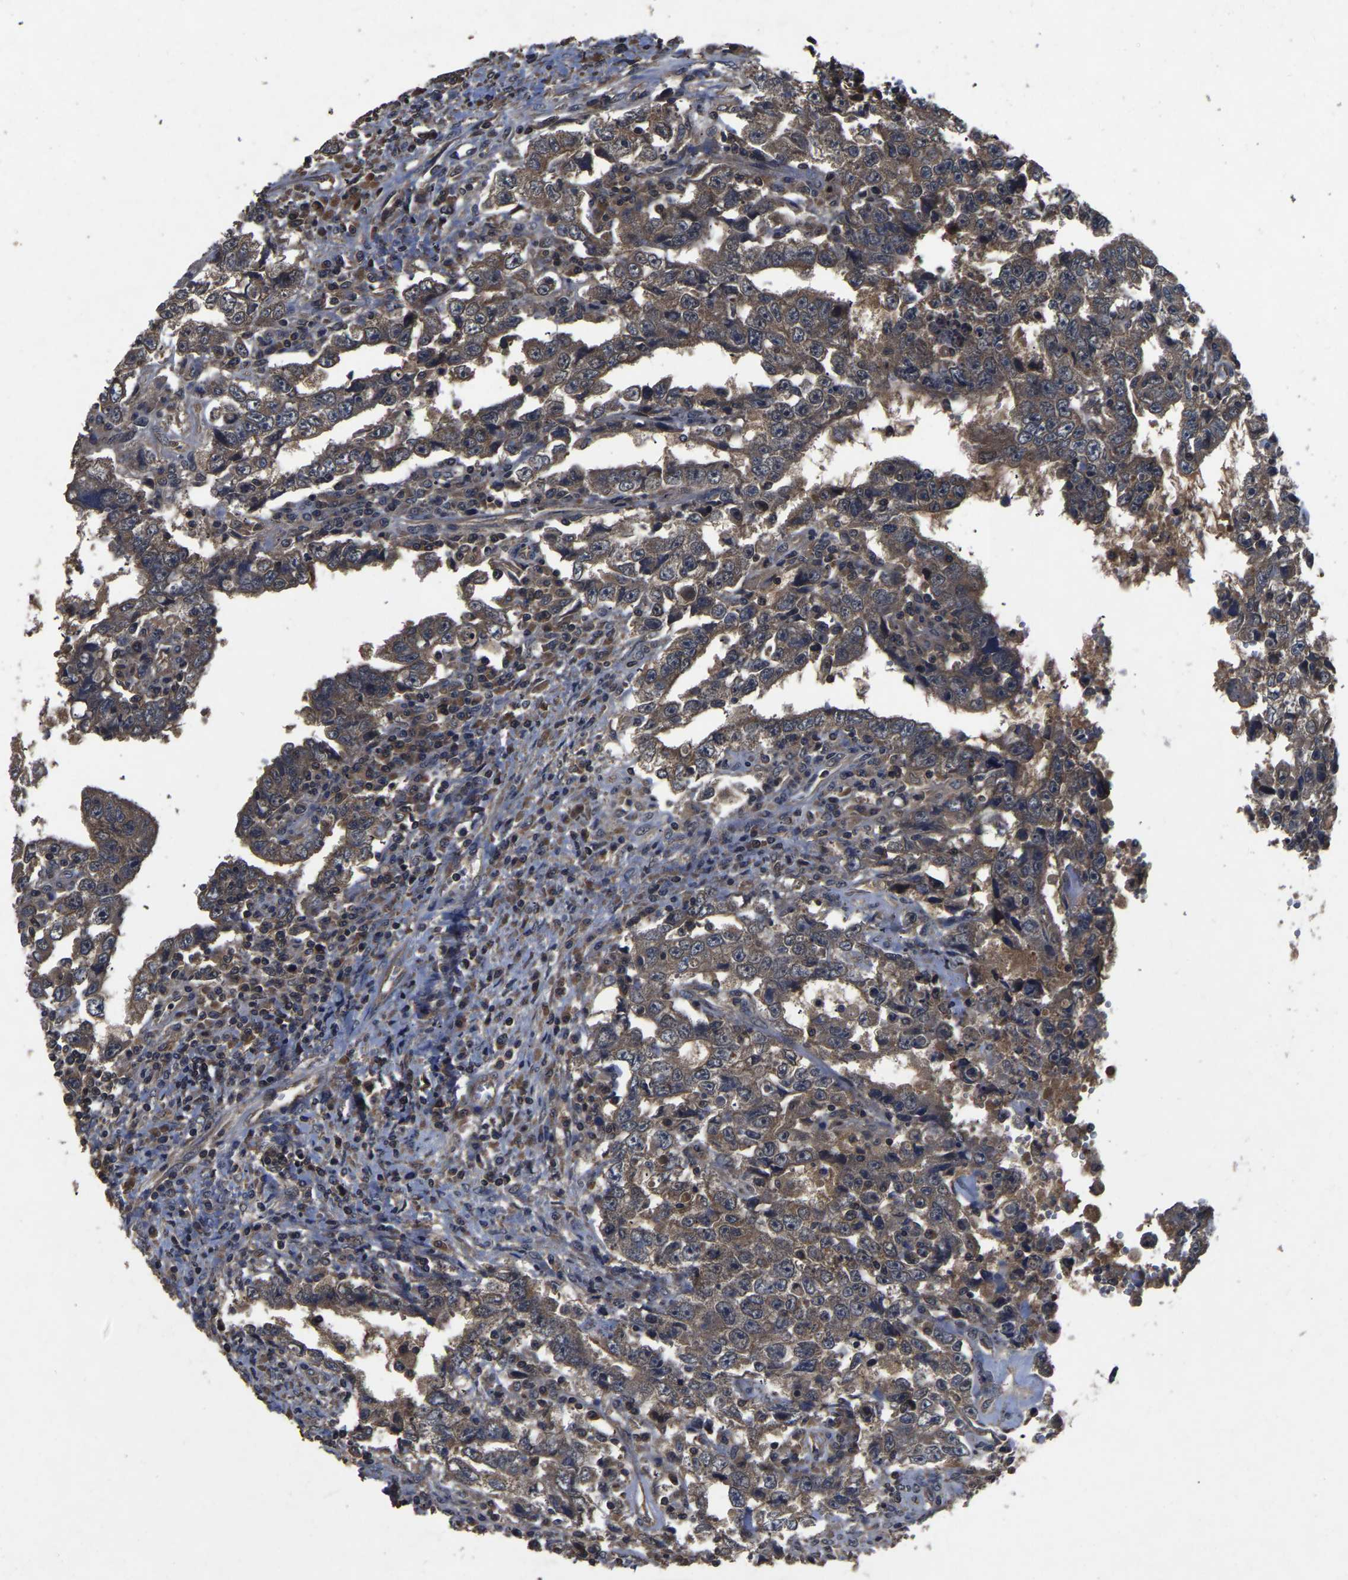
{"staining": {"intensity": "moderate", "quantity": ">75%", "location": "cytoplasmic/membranous"}, "tissue": "testis cancer", "cell_type": "Tumor cells", "image_type": "cancer", "snomed": [{"axis": "morphology", "description": "Carcinoma, Embryonal, NOS"}, {"axis": "topography", "description": "Testis"}], "caption": "Testis embryonal carcinoma stained for a protein reveals moderate cytoplasmic/membranous positivity in tumor cells.", "gene": "CRYZL1", "patient": {"sex": "male", "age": 26}}